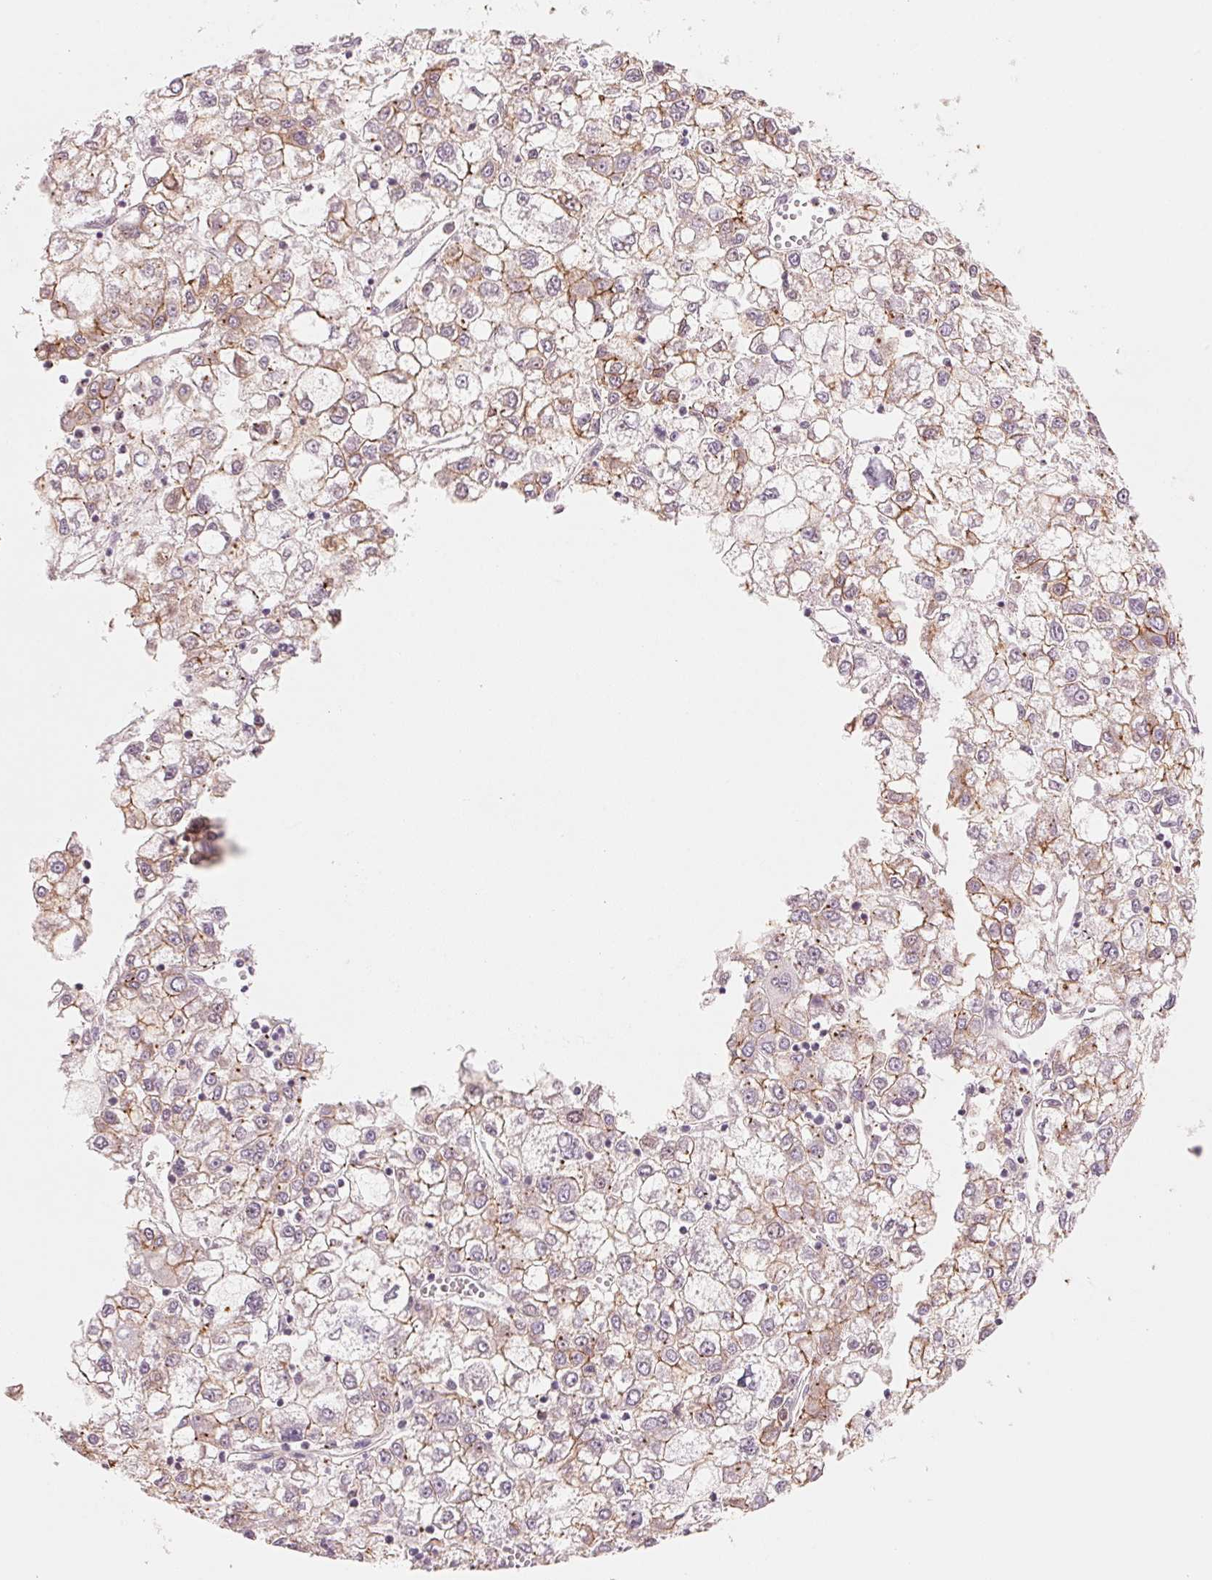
{"staining": {"intensity": "moderate", "quantity": "25%-75%", "location": "cytoplasmic/membranous"}, "tissue": "liver cancer", "cell_type": "Tumor cells", "image_type": "cancer", "snomed": [{"axis": "morphology", "description": "Carcinoma, Hepatocellular, NOS"}, {"axis": "topography", "description": "Liver"}], "caption": "Liver hepatocellular carcinoma stained for a protein displays moderate cytoplasmic/membranous positivity in tumor cells.", "gene": "SLC17A4", "patient": {"sex": "male", "age": 40}}